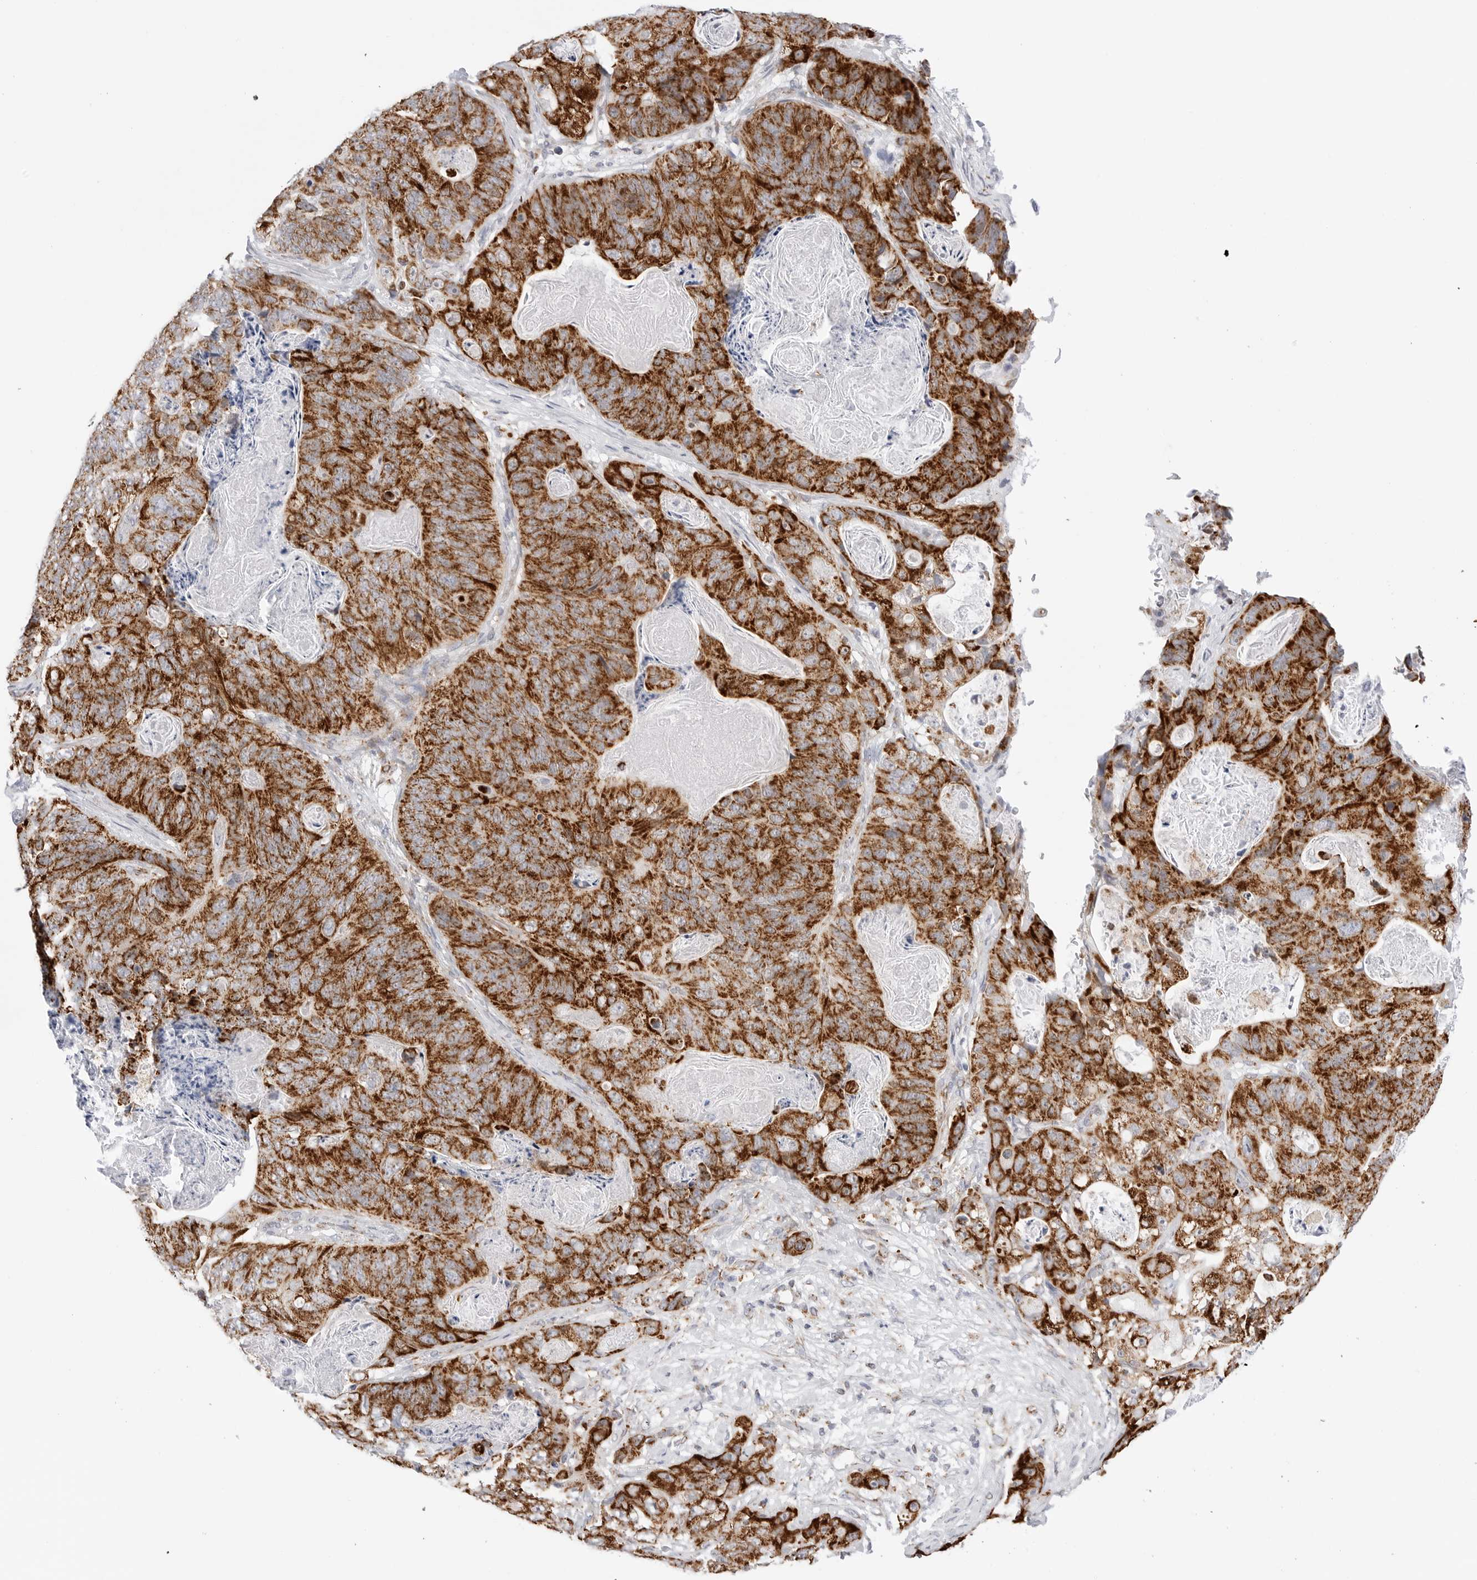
{"staining": {"intensity": "strong", "quantity": ">75%", "location": "cytoplasmic/membranous"}, "tissue": "stomach cancer", "cell_type": "Tumor cells", "image_type": "cancer", "snomed": [{"axis": "morphology", "description": "Normal tissue, NOS"}, {"axis": "morphology", "description": "Adenocarcinoma, NOS"}, {"axis": "topography", "description": "Stomach"}], "caption": "A photomicrograph of human adenocarcinoma (stomach) stained for a protein exhibits strong cytoplasmic/membranous brown staining in tumor cells. (Stains: DAB in brown, nuclei in blue, Microscopy: brightfield microscopy at high magnification).", "gene": "ATP5IF1", "patient": {"sex": "female", "age": 89}}